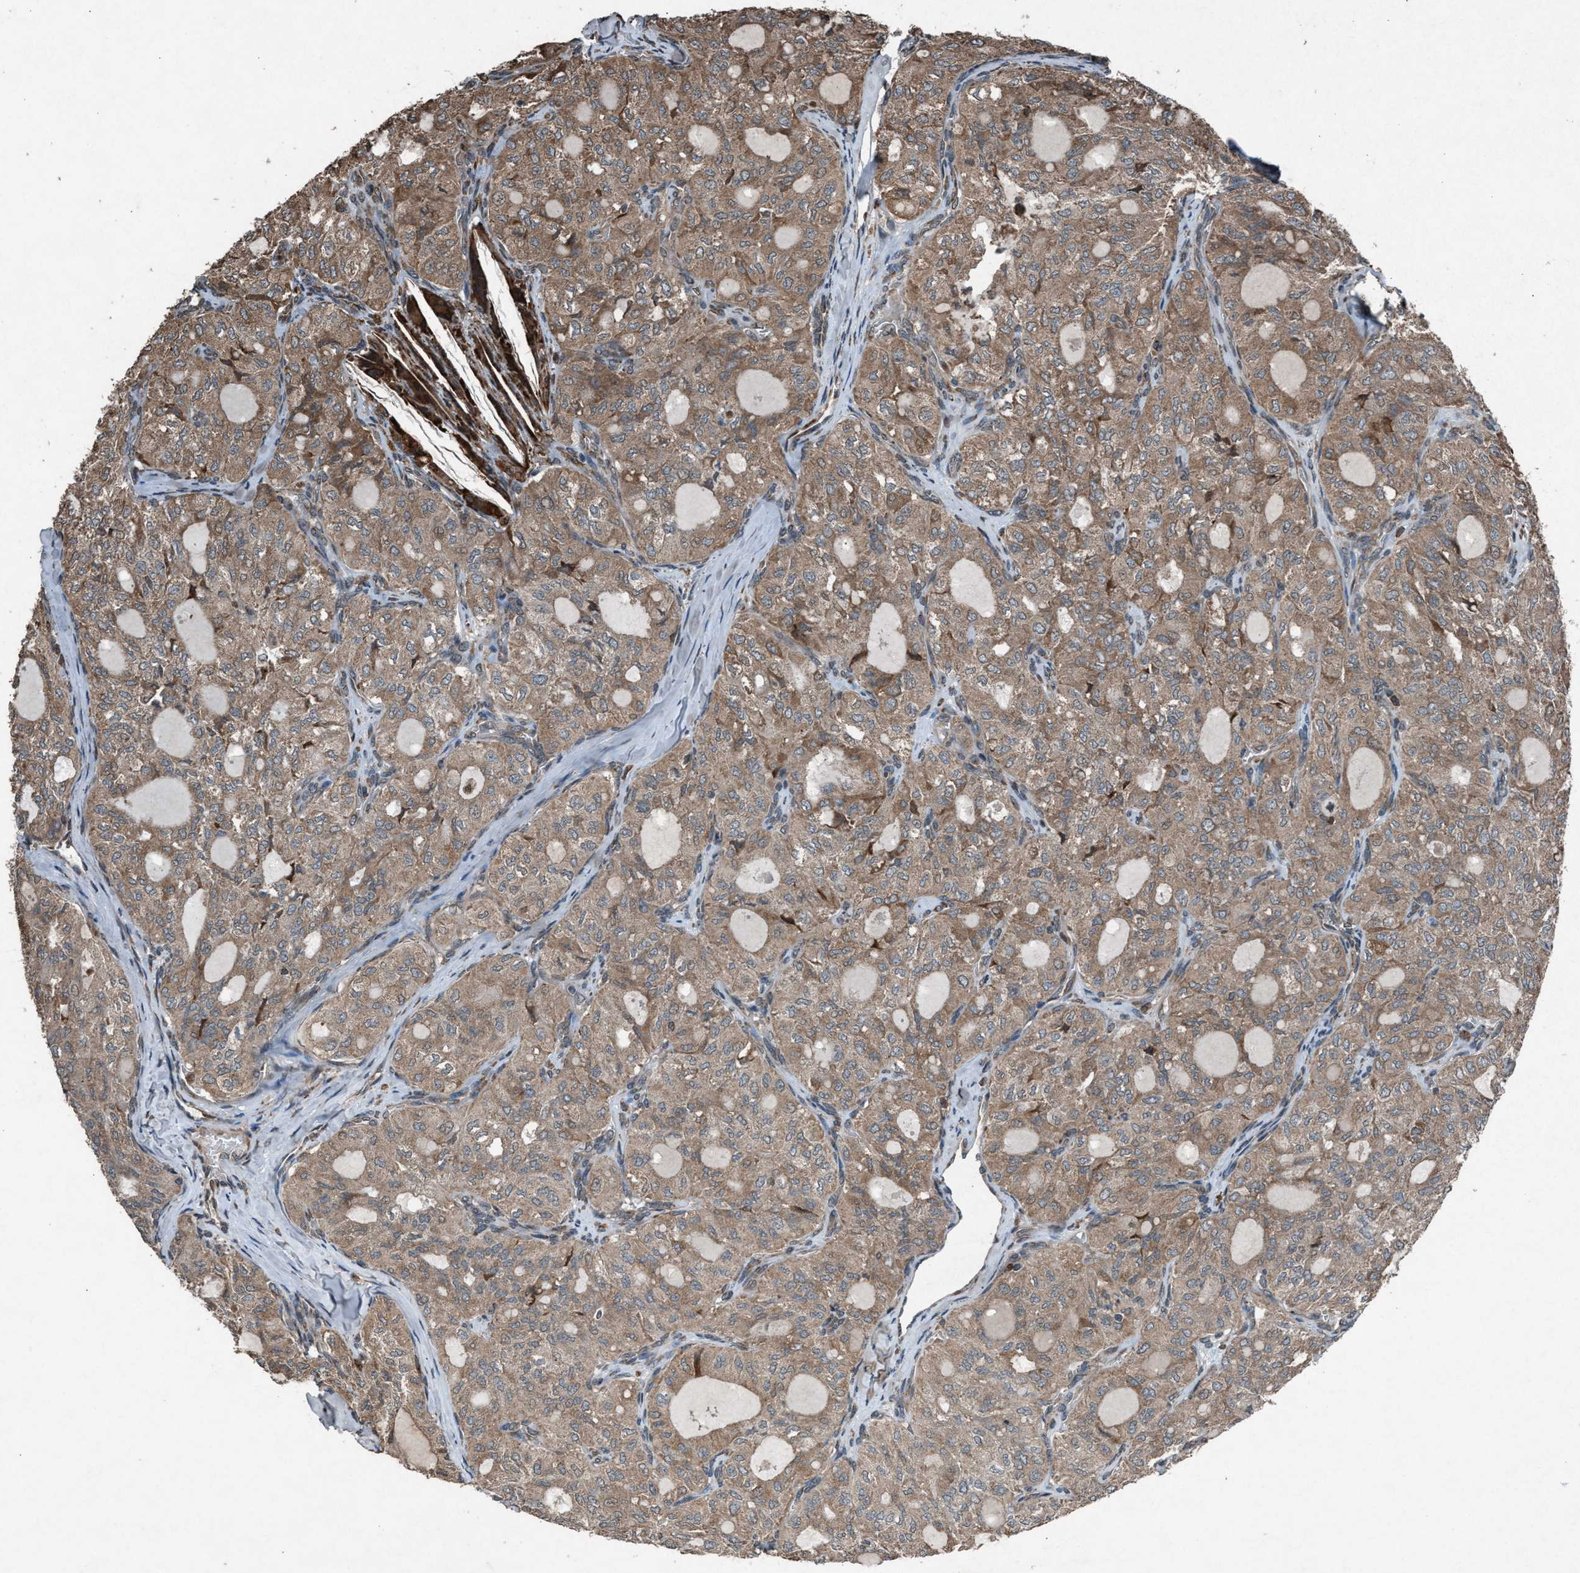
{"staining": {"intensity": "moderate", "quantity": ">75%", "location": "cytoplasmic/membranous"}, "tissue": "thyroid cancer", "cell_type": "Tumor cells", "image_type": "cancer", "snomed": [{"axis": "morphology", "description": "Follicular adenoma carcinoma, NOS"}, {"axis": "topography", "description": "Thyroid gland"}], "caption": "Tumor cells demonstrate medium levels of moderate cytoplasmic/membranous positivity in about >75% of cells in human thyroid cancer (follicular adenoma carcinoma).", "gene": "CALR", "patient": {"sex": "male", "age": 75}}